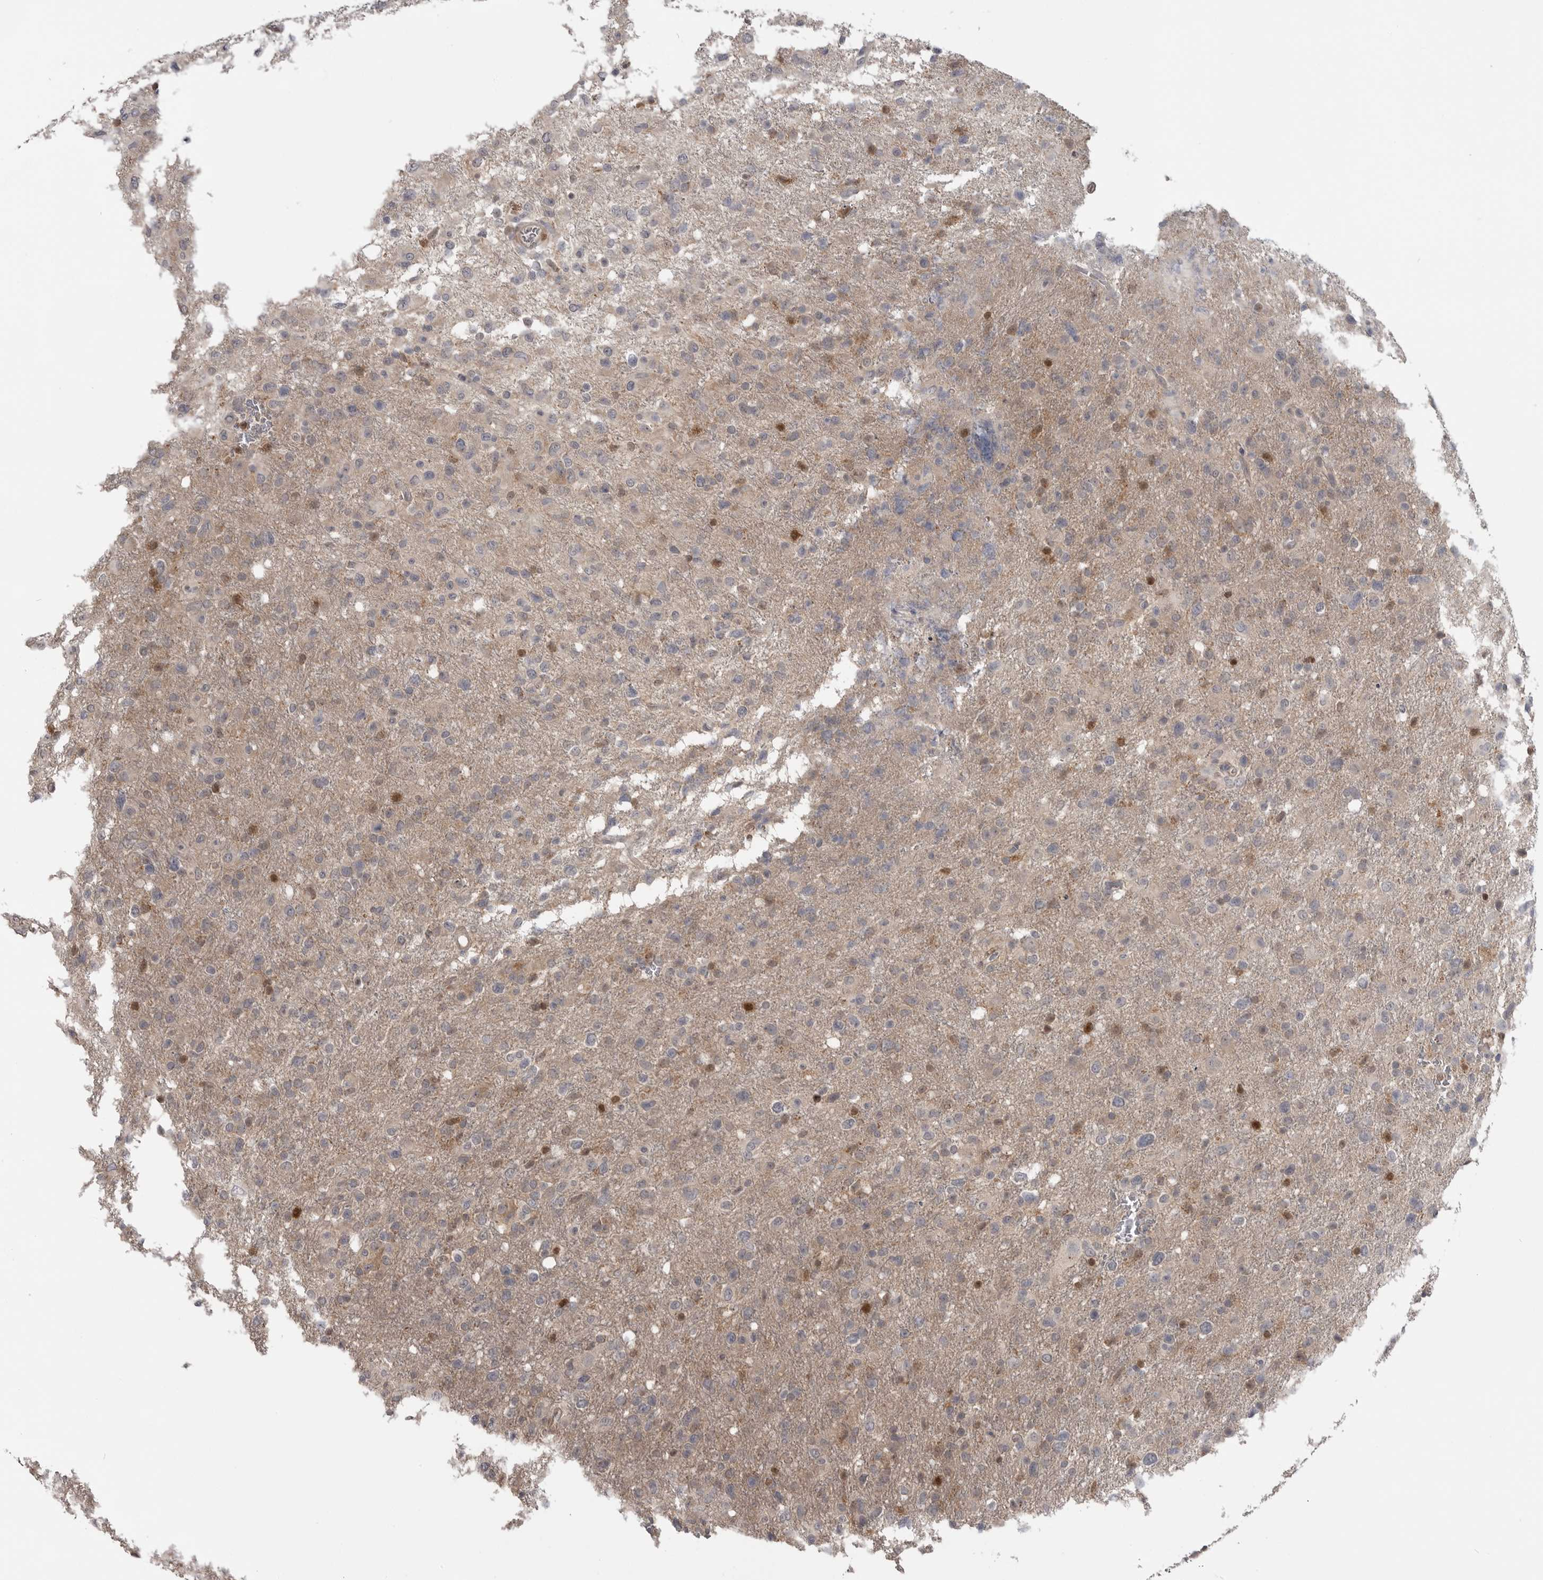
{"staining": {"intensity": "moderate", "quantity": "<25%", "location": "cytoplasmic/membranous"}, "tissue": "glioma", "cell_type": "Tumor cells", "image_type": "cancer", "snomed": [{"axis": "morphology", "description": "Glioma, malignant, High grade"}, {"axis": "topography", "description": "Brain"}], "caption": "This is a photomicrograph of IHC staining of glioma, which shows moderate staining in the cytoplasmic/membranous of tumor cells.", "gene": "MAPK13", "patient": {"sex": "female", "age": 57}}